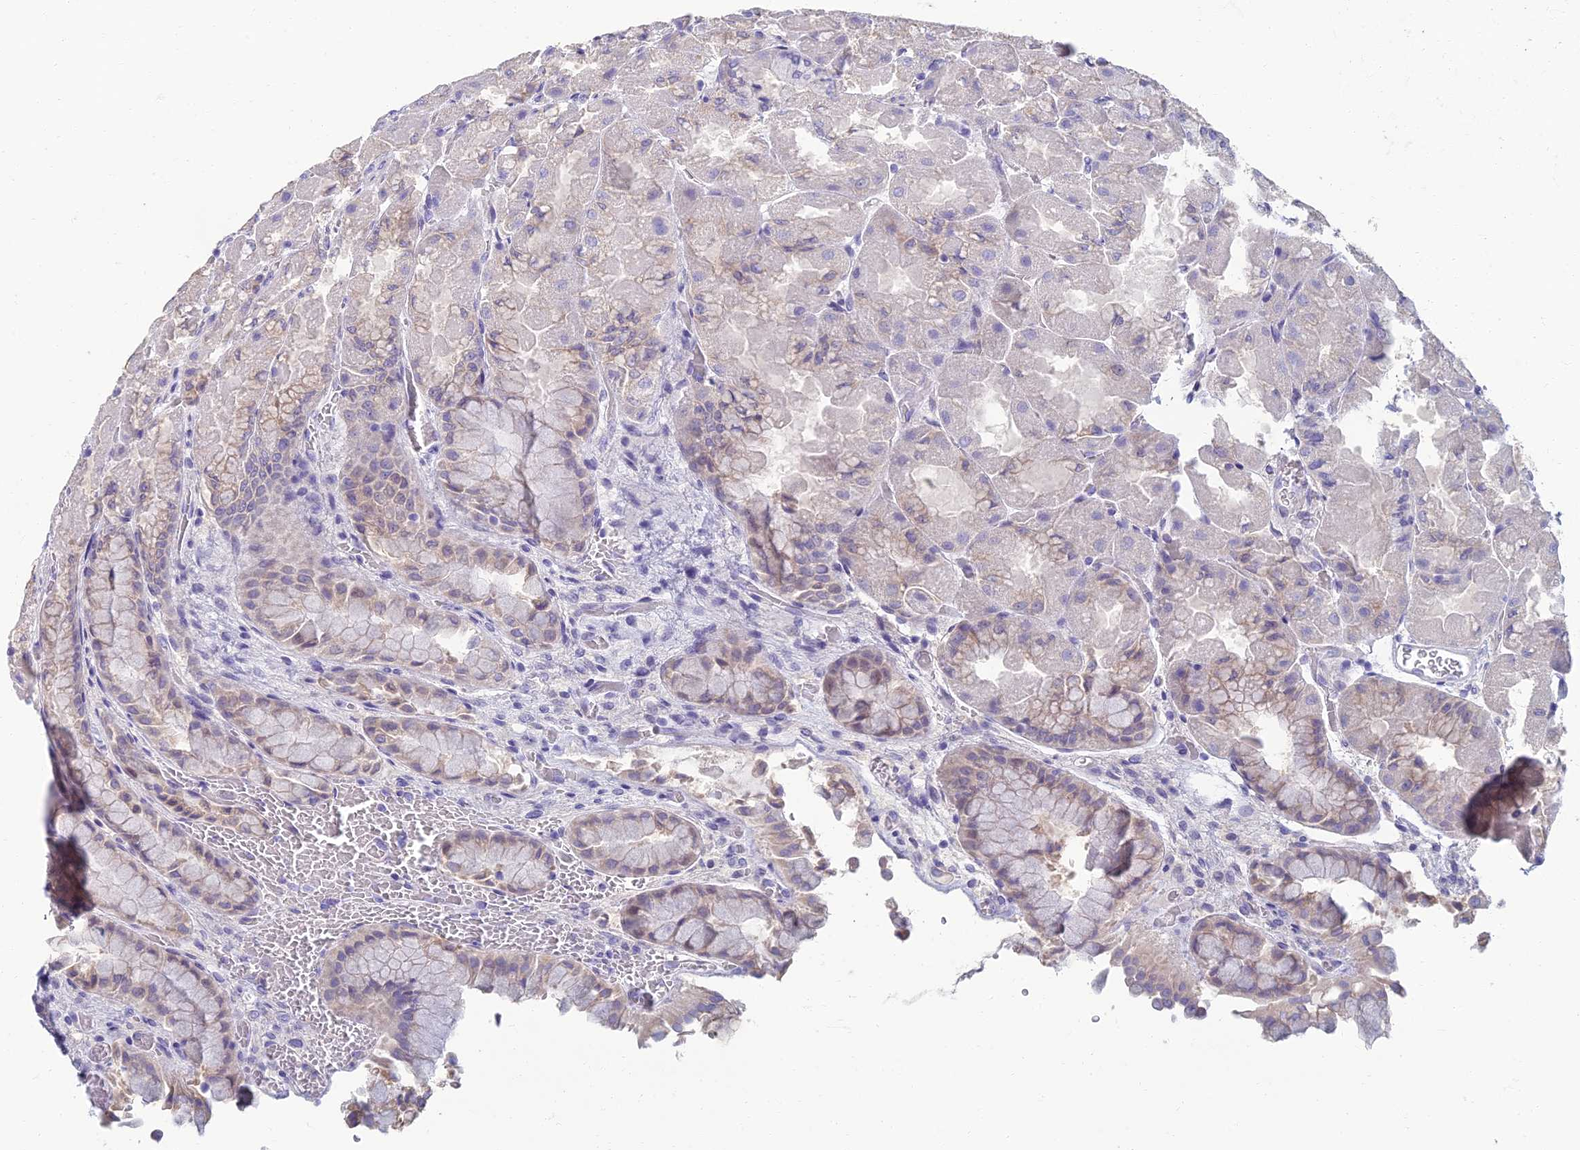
{"staining": {"intensity": "weak", "quantity": "<25%", "location": "cytoplasmic/membranous"}, "tissue": "stomach", "cell_type": "Glandular cells", "image_type": "normal", "snomed": [{"axis": "morphology", "description": "Normal tissue, NOS"}, {"axis": "topography", "description": "Stomach"}], "caption": "A micrograph of stomach stained for a protein demonstrates no brown staining in glandular cells.", "gene": "NEURL1", "patient": {"sex": "female", "age": 61}}